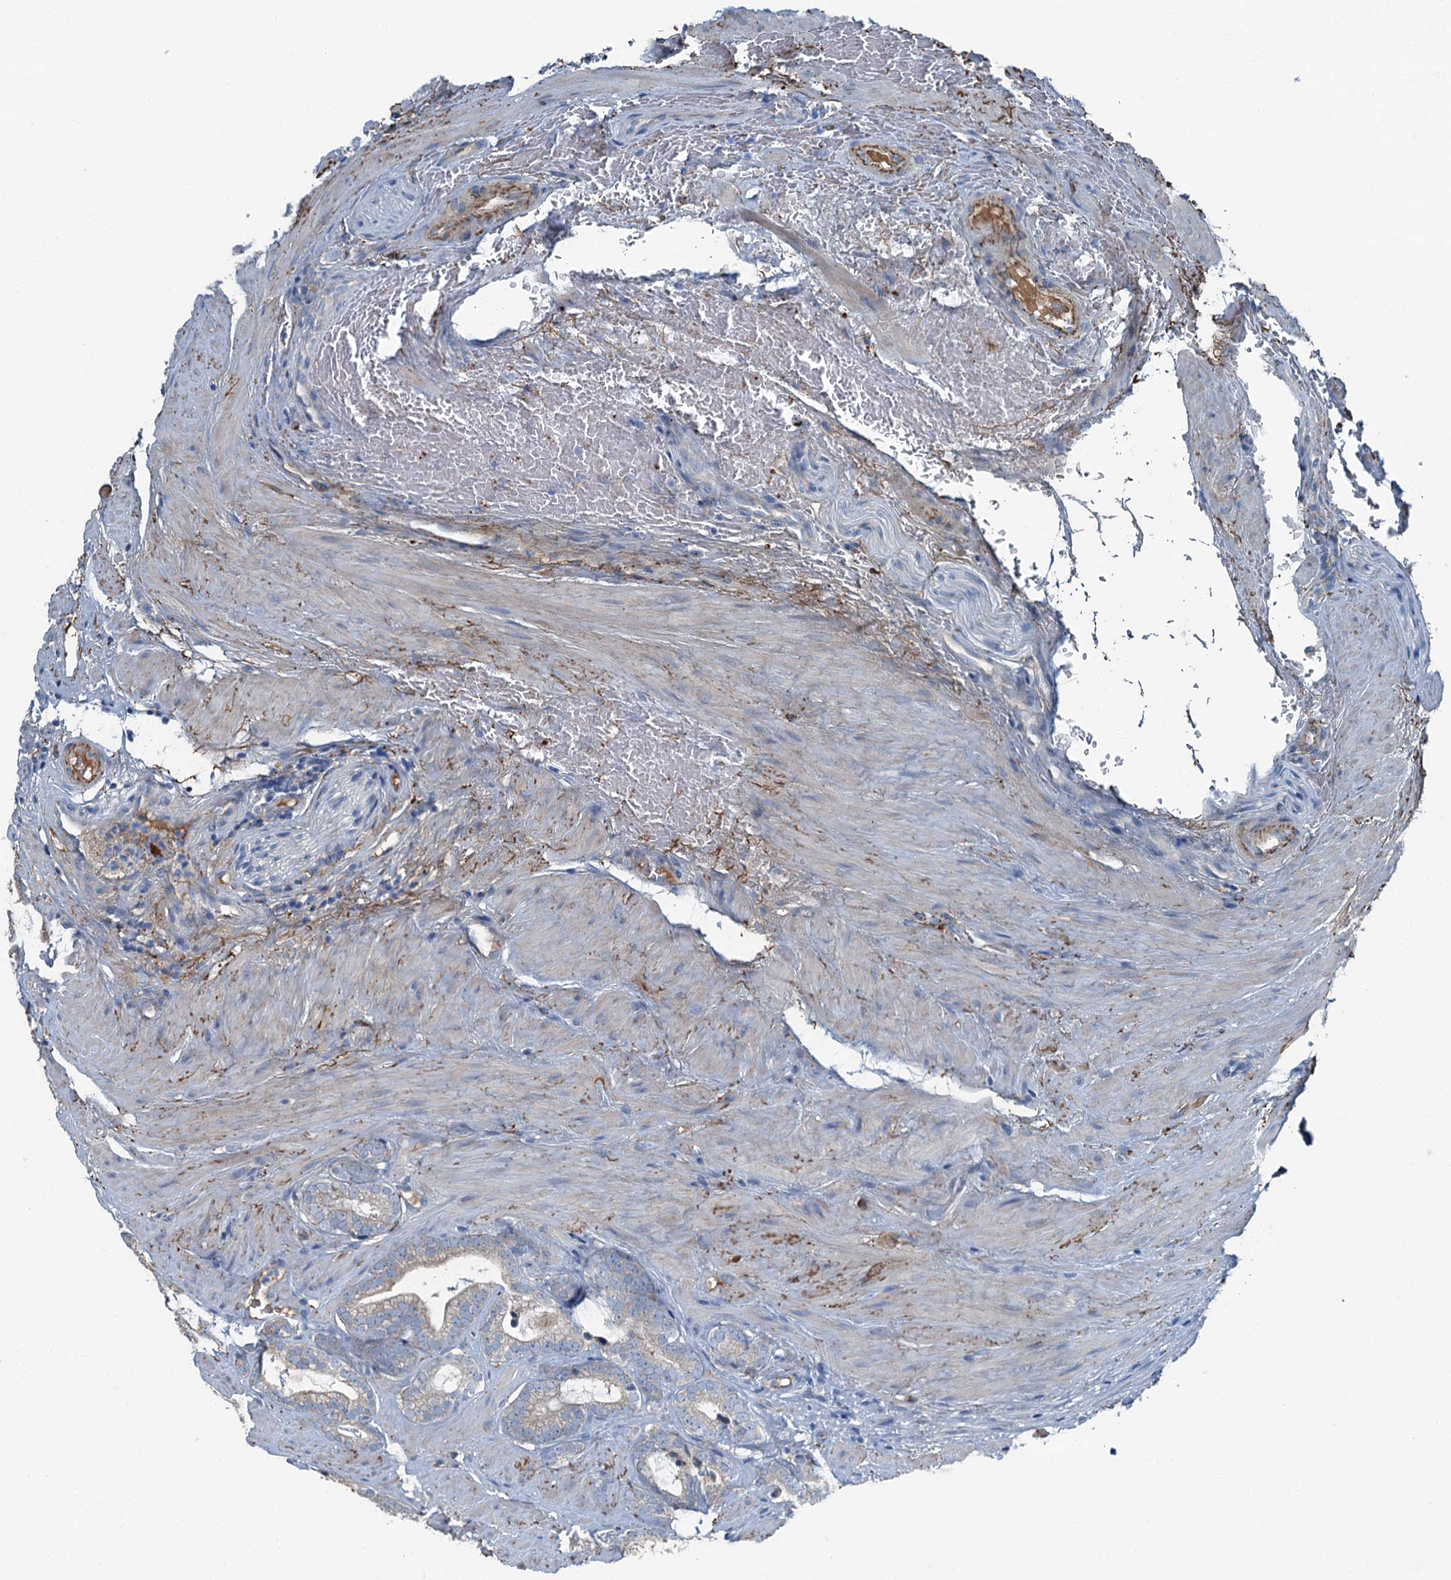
{"staining": {"intensity": "weak", "quantity": "<25%", "location": "cytoplasmic/membranous"}, "tissue": "prostate cancer", "cell_type": "Tumor cells", "image_type": "cancer", "snomed": [{"axis": "morphology", "description": "Adenocarcinoma, High grade"}, {"axis": "topography", "description": "Prostate"}], "caption": "IHC micrograph of neoplastic tissue: human prostate cancer stained with DAB demonstrates no significant protein staining in tumor cells.", "gene": "AXL", "patient": {"sex": "male", "age": 63}}